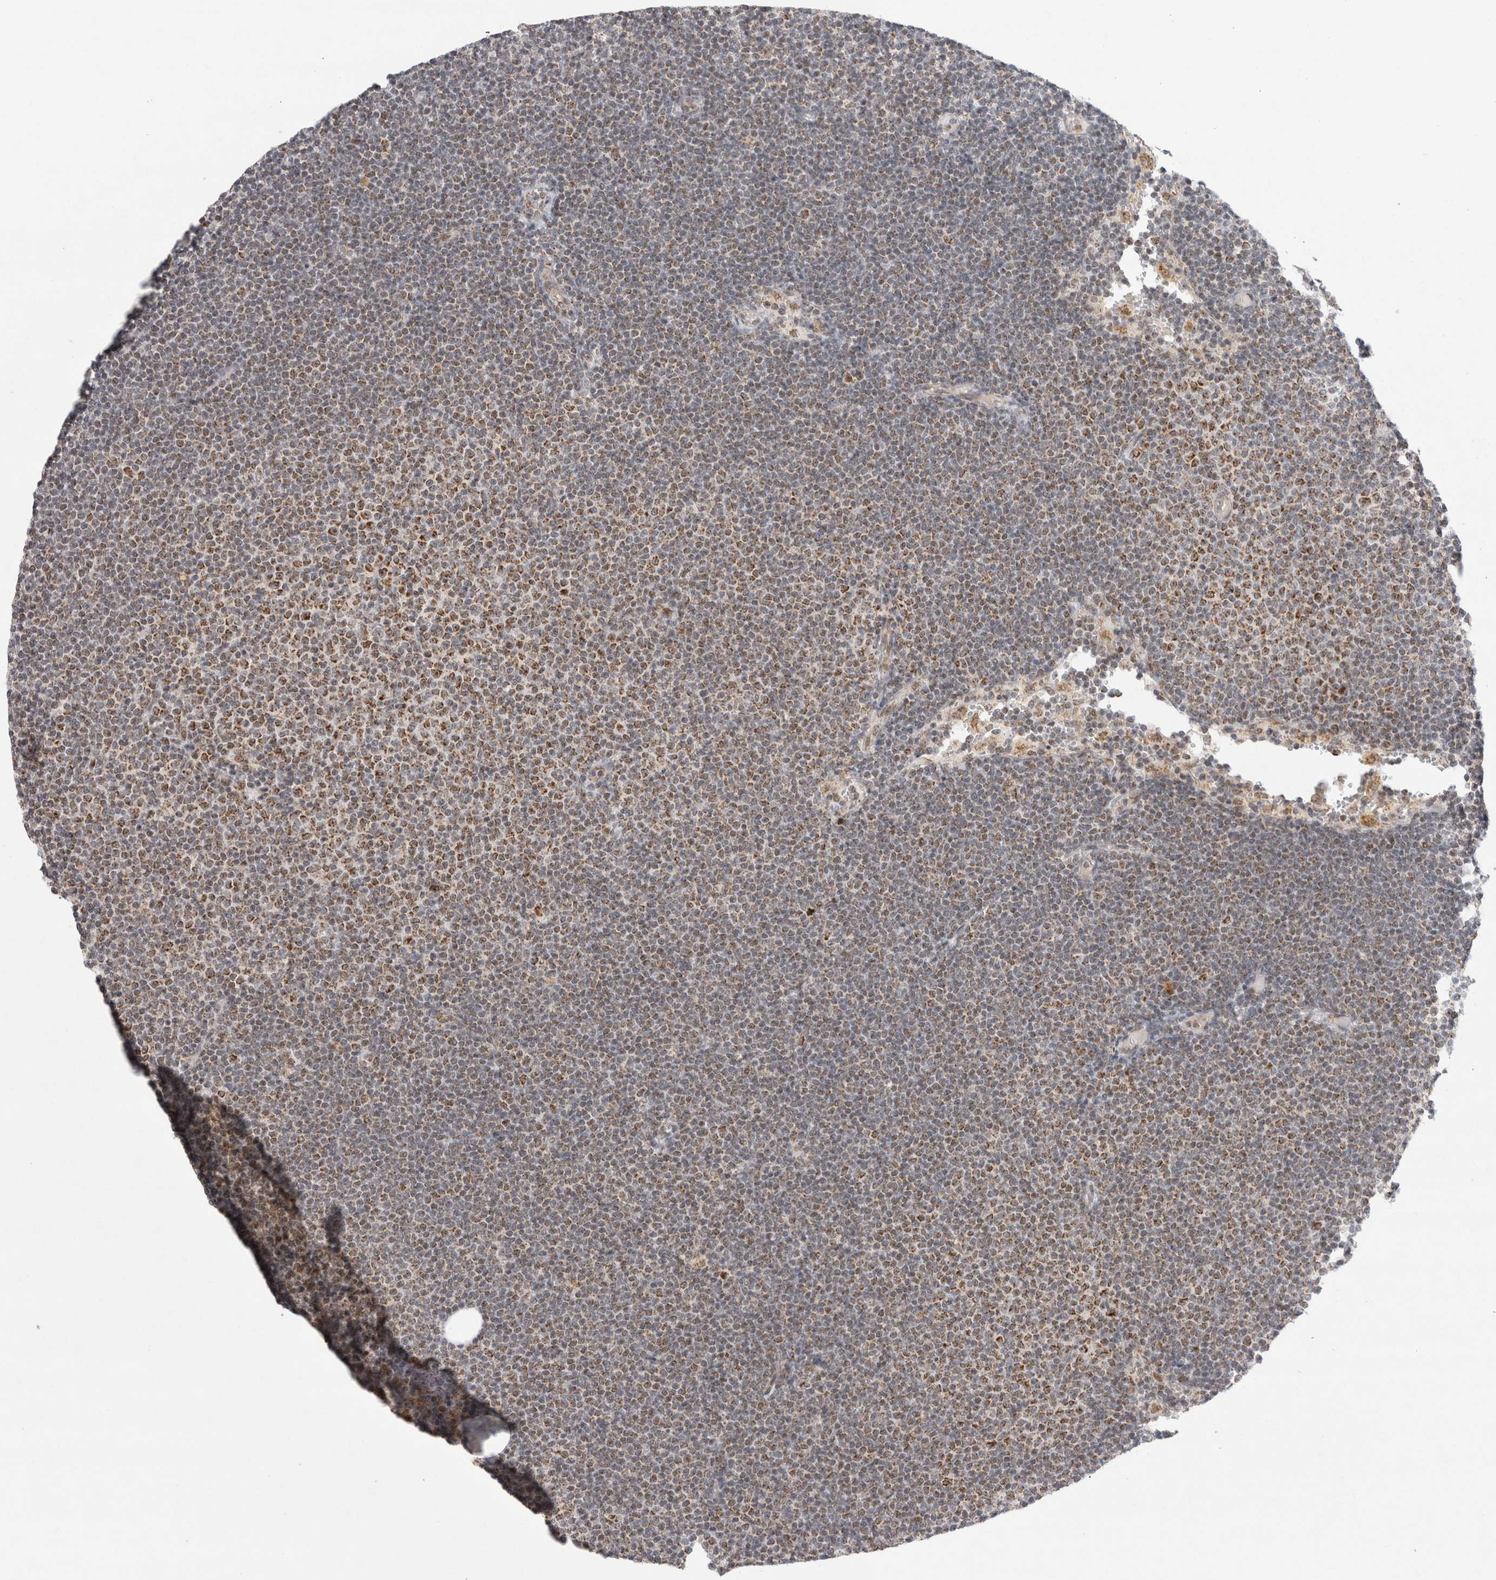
{"staining": {"intensity": "moderate", "quantity": "25%-75%", "location": "cytoplasmic/membranous"}, "tissue": "lymphoma", "cell_type": "Tumor cells", "image_type": "cancer", "snomed": [{"axis": "morphology", "description": "Malignant lymphoma, non-Hodgkin's type, Low grade"}, {"axis": "topography", "description": "Lymph node"}], "caption": "Immunohistochemical staining of low-grade malignant lymphoma, non-Hodgkin's type exhibits medium levels of moderate cytoplasmic/membranous protein positivity in approximately 25%-75% of tumor cells.", "gene": "MRPL37", "patient": {"sex": "female", "age": 53}}